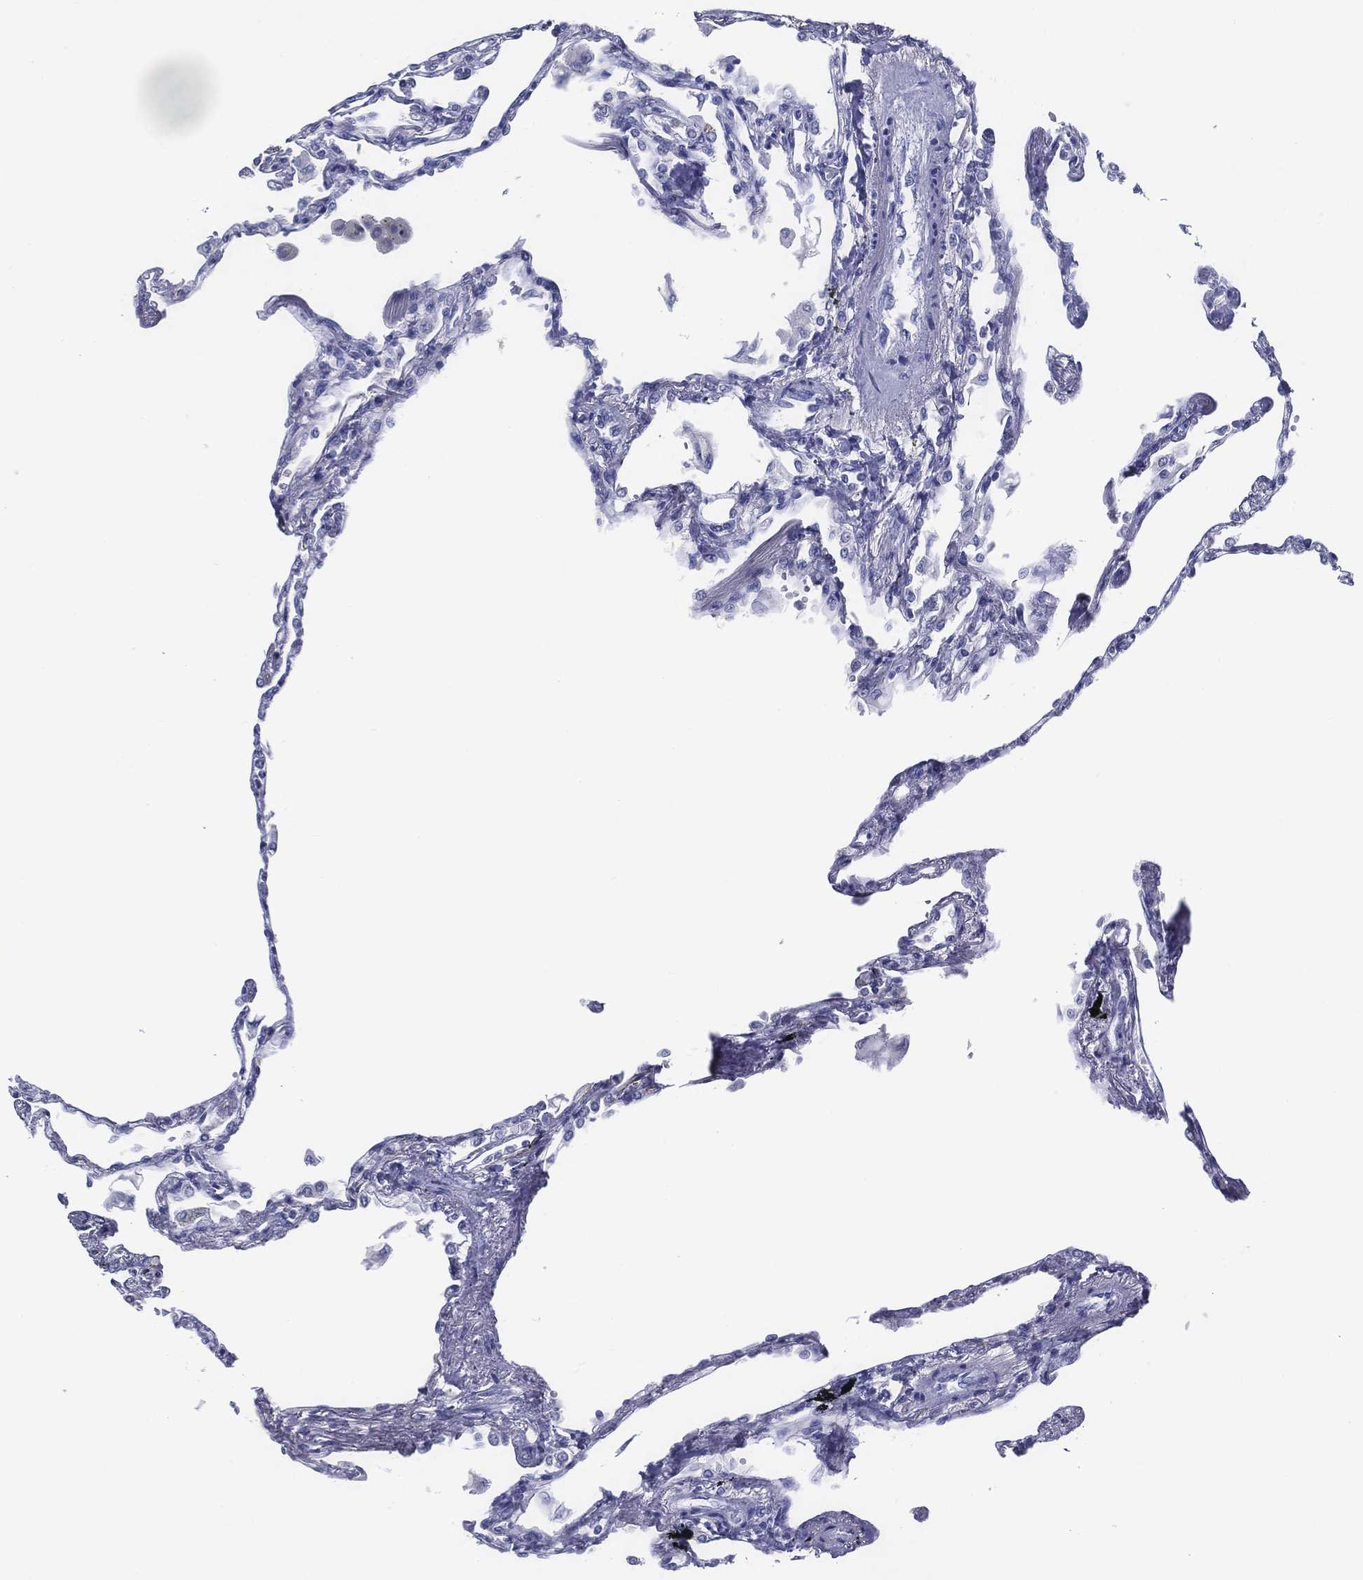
{"staining": {"intensity": "negative", "quantity": "none", "location": "none"}, "tissue": "lung", "cell_type": "Alveolar cells", "image_type": "normal", "snomed": [{"axis": "morphology", "description": "Normal tissue, NOS"}, {"axis": "topography", "description": "Lung"}], "caption": "Alveolar cells are negative for protein expression in unremarkable human lung. (DAB (3,3'-diaminobenzidine) immunohistochemistry (IHC) with hematoxylin counter stain).", "gene": "ACE2", "patient": {"sex": "male", "age": 78}}